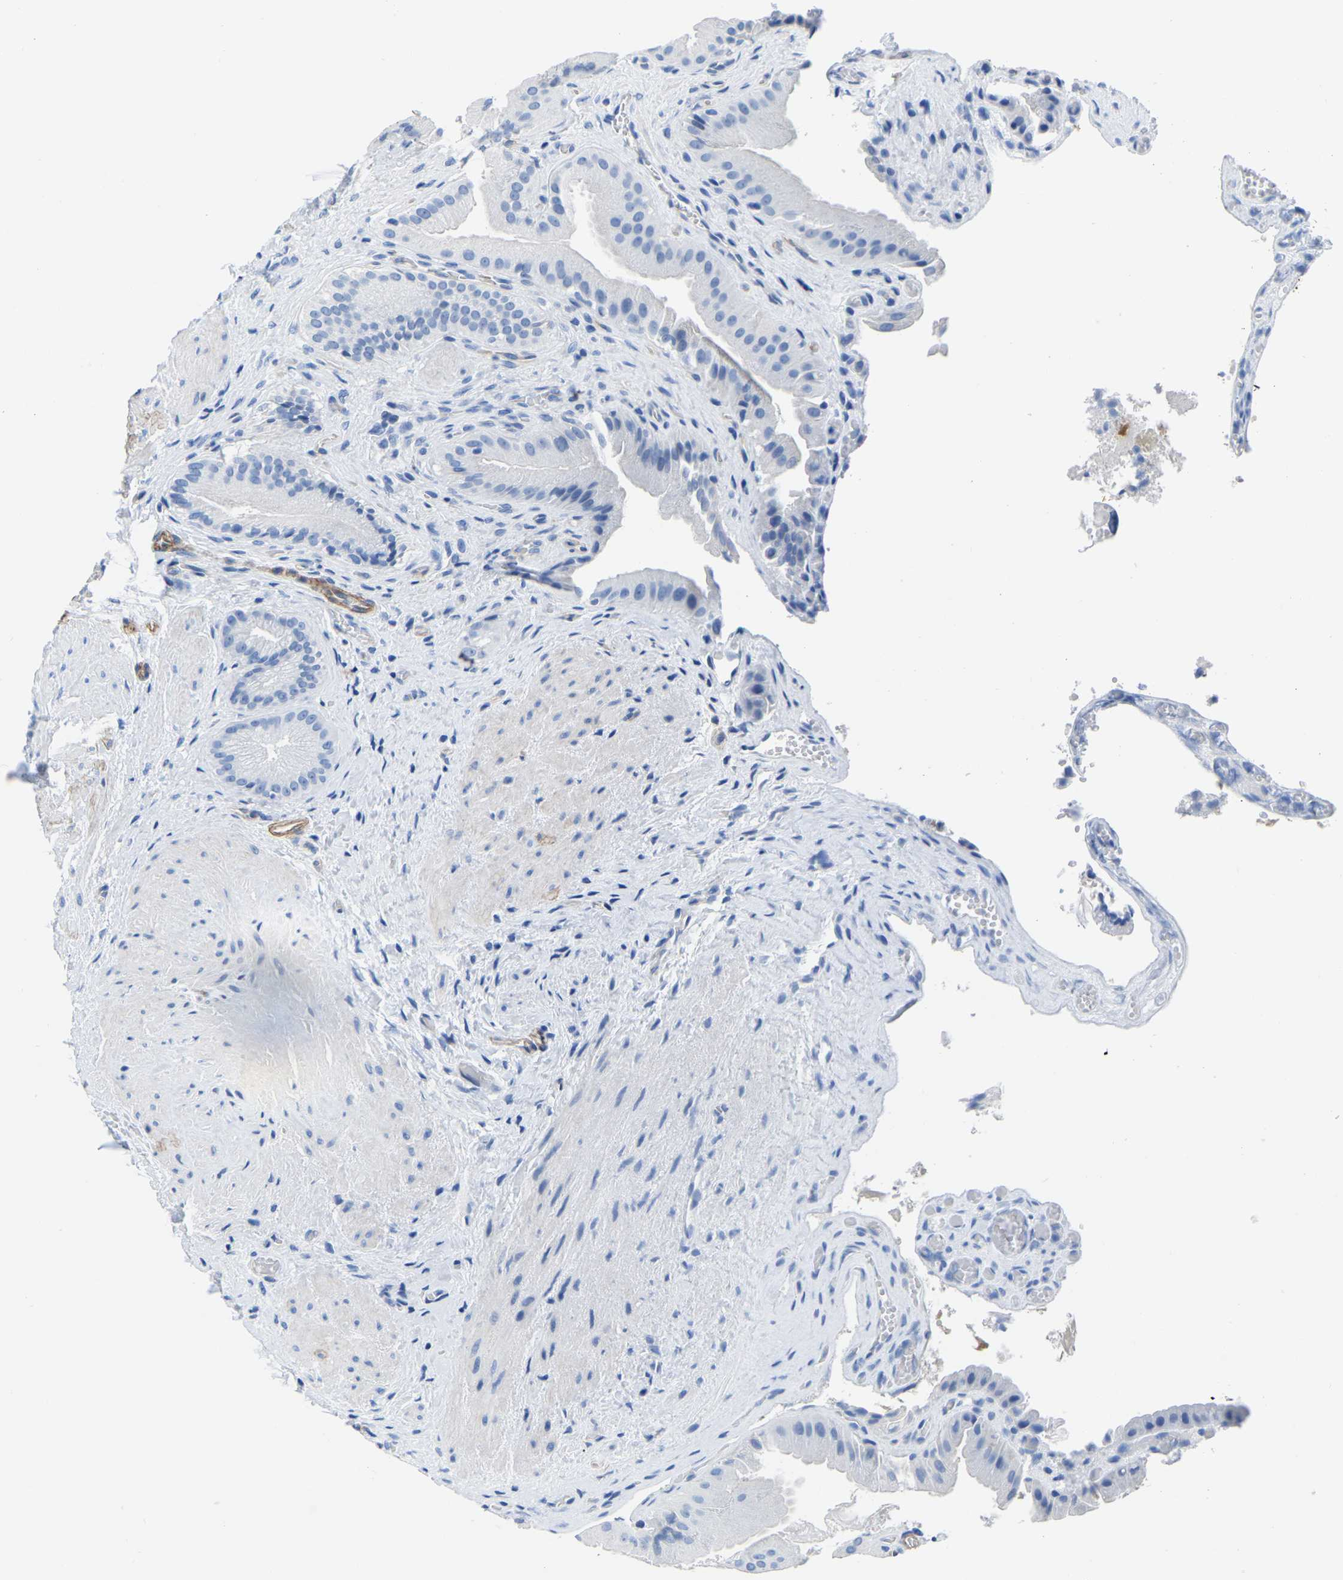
{"staining": {"intensity": "negative", "quantity": "none", "location": "none"}, "tissue": "gallbladder", "cell_type": "Glandular cells", "image_type": "normal", "snomed": [{"axis": "morphology", "description": "Normal tissue, NOS"}, {"axis": "topography", "description": "Gallbladder"}], "caption": "DAB (3,3'-diaminobenzidine) immunohistochemical staining of benign gallbladder reveals no significant expression in glandular cells.", "gene": "SLC45A3", "patient": {"sex": "male", "age": 49}}